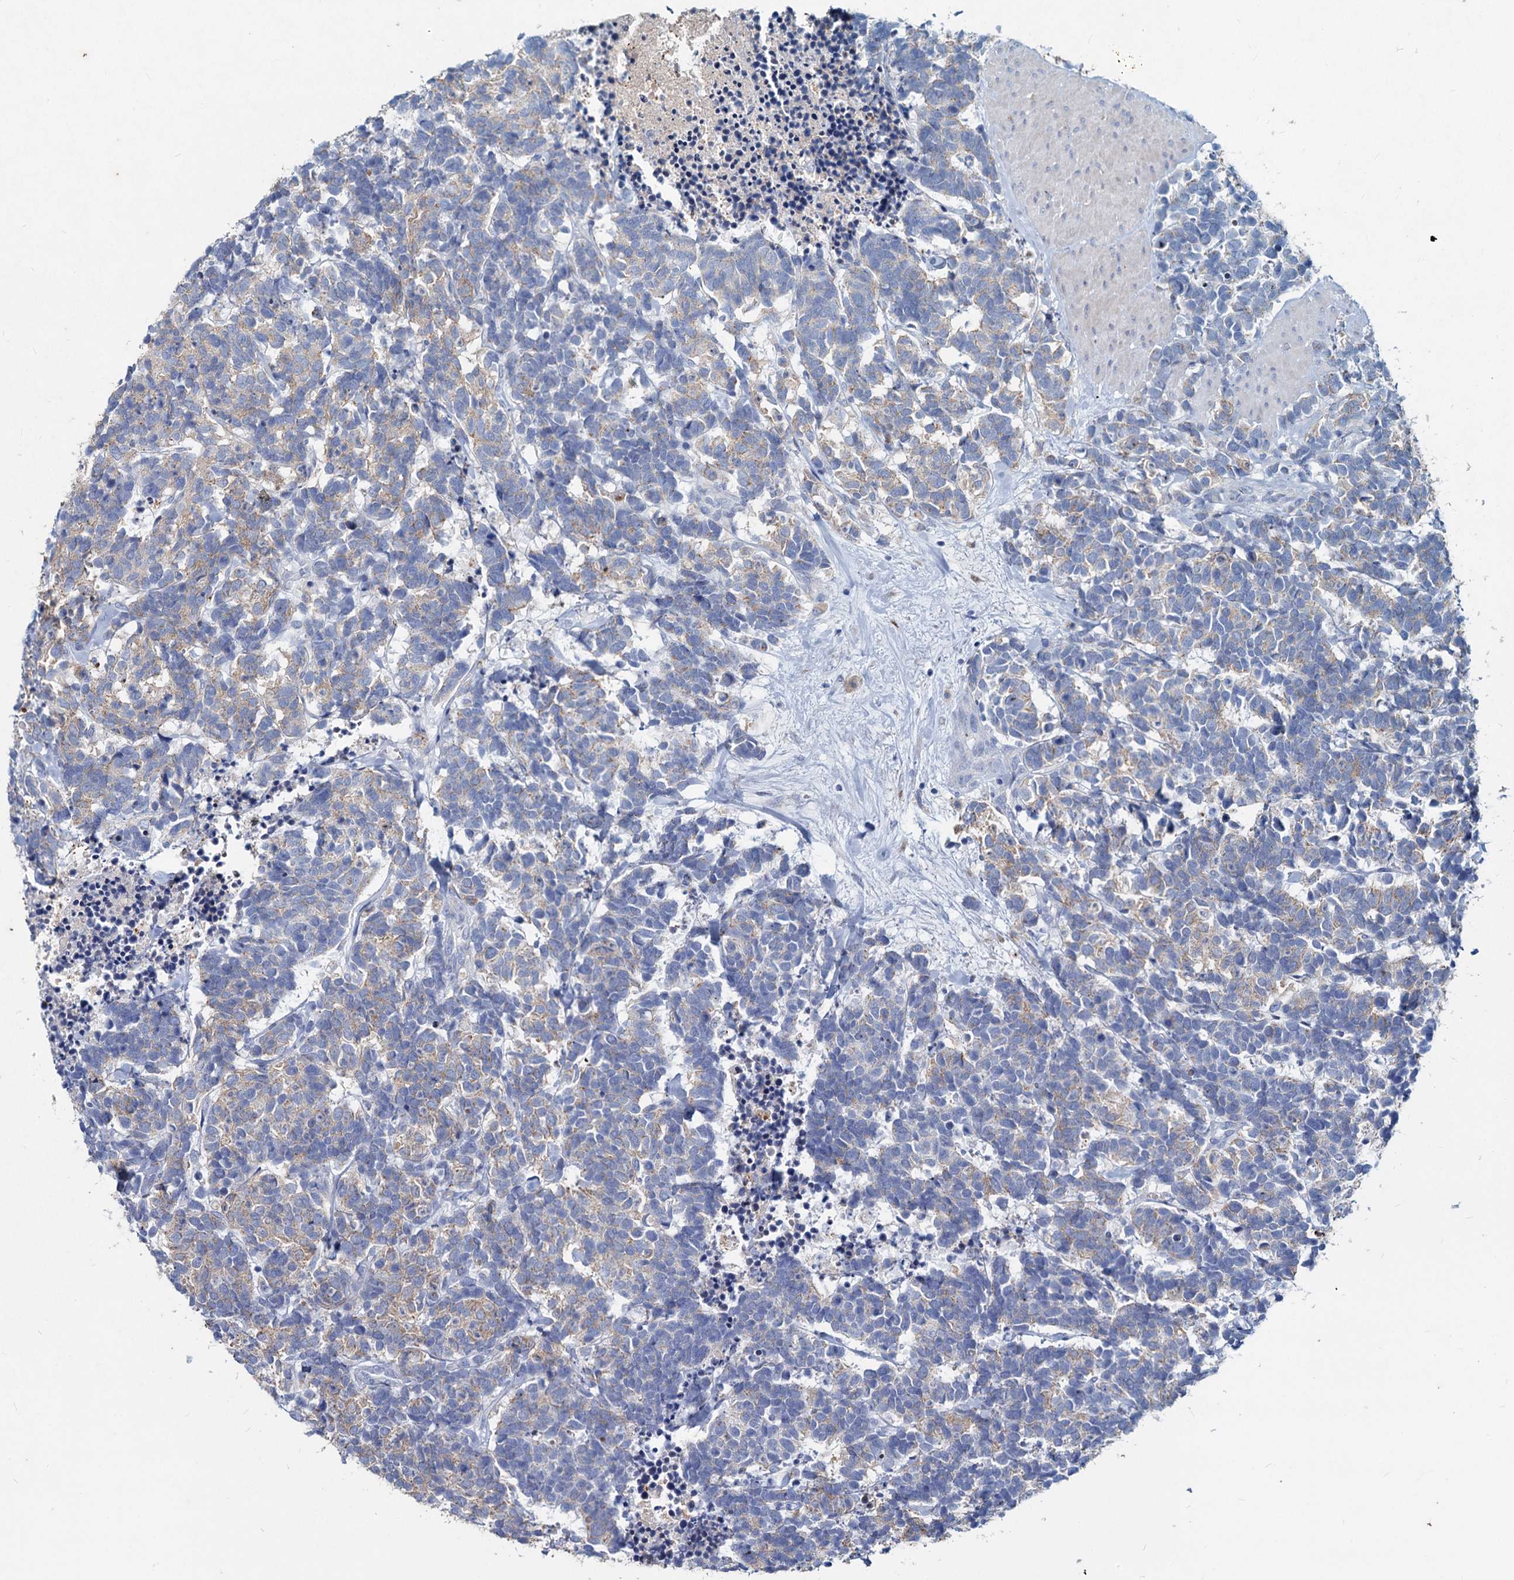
{"staining": {"intensity": "weak", "quantity": "<25%", "location": "cytoplasmic/membranous"}, "tissue": "carcinoid", "cell_type": "Tumor cells", "image_type": "cancer", "snomed": [{"axis": "morphology", "description": "Carcinoma, NOS"}, {"axis": "morphology", "description": "Carcinoid, malignant, NOS"}, {"axis": "topography", "description": "Urinary bladder"}], "caption": "Micrograph shows no protein staining in tumor cells of carcinoid tissue. Nuclei are stained in blue.", "gene": "TMX2", "patient": {"sex": "male", "age": 57}}